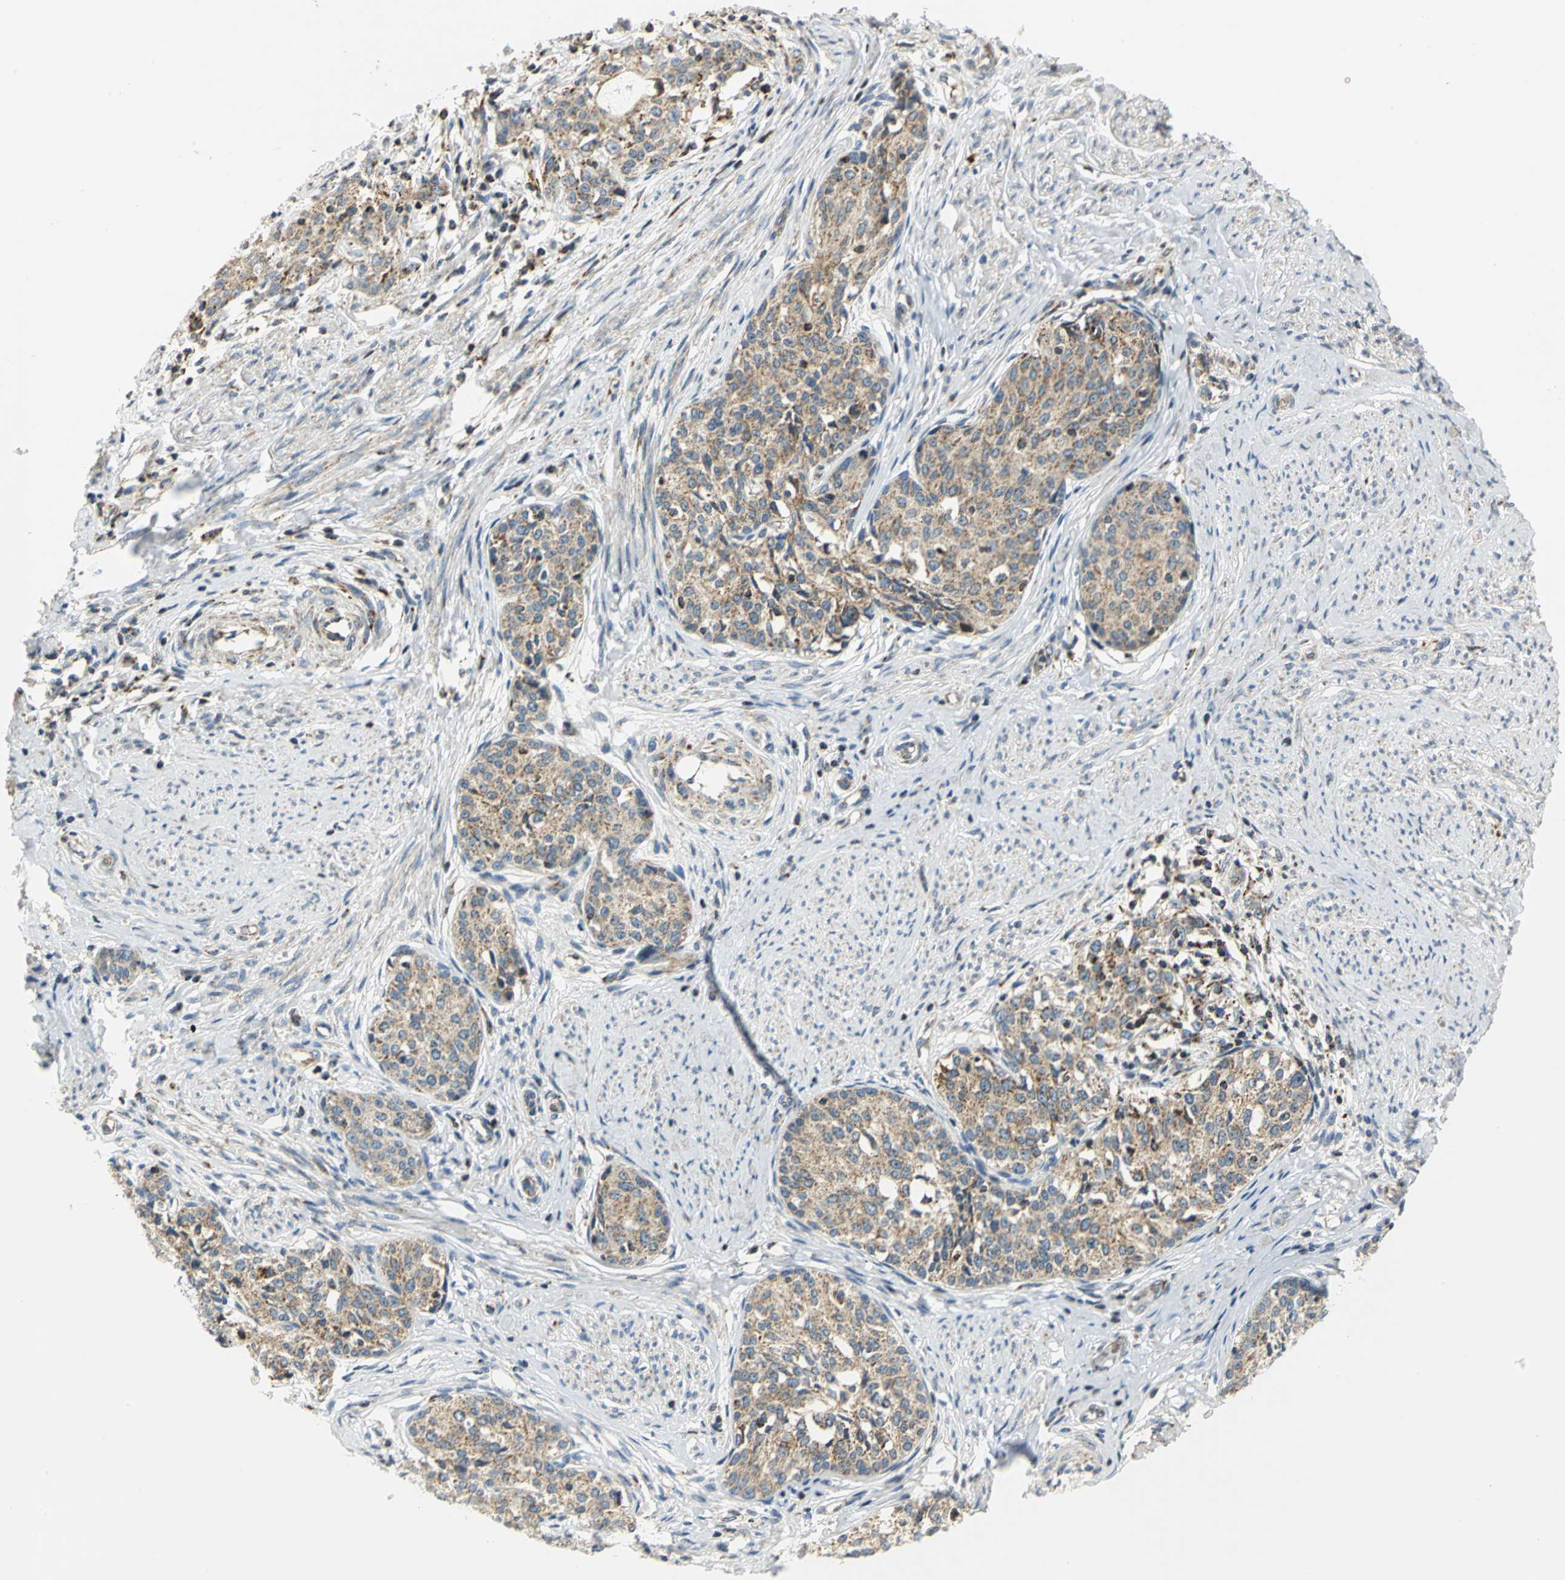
{"staining": {"intensity": "moderate", "quantity": ">75%", "location": "cytoplasmic/membranous"}, "tissue": "cervical cancer", "cell_type": "Tumor cells", "image_type": "cancer", "snomed": [{"axis": "morphology", "description": "Squamous cell carcinoma, NOS"}, {"axis": "morphology", "description": "Adenocarcinoma, NOS"}, {"axis": "topography", "description": "Cervix"}], "caption": "About >75% of tumor cells in cervical cancer (squamous cell carcinoma) reveal moderate cytoplasmic/membranous protein expression as visualized by brown immunohistochemical staining.", "gene": "USP40", "patient": {"sex": "female", "age": 52}}